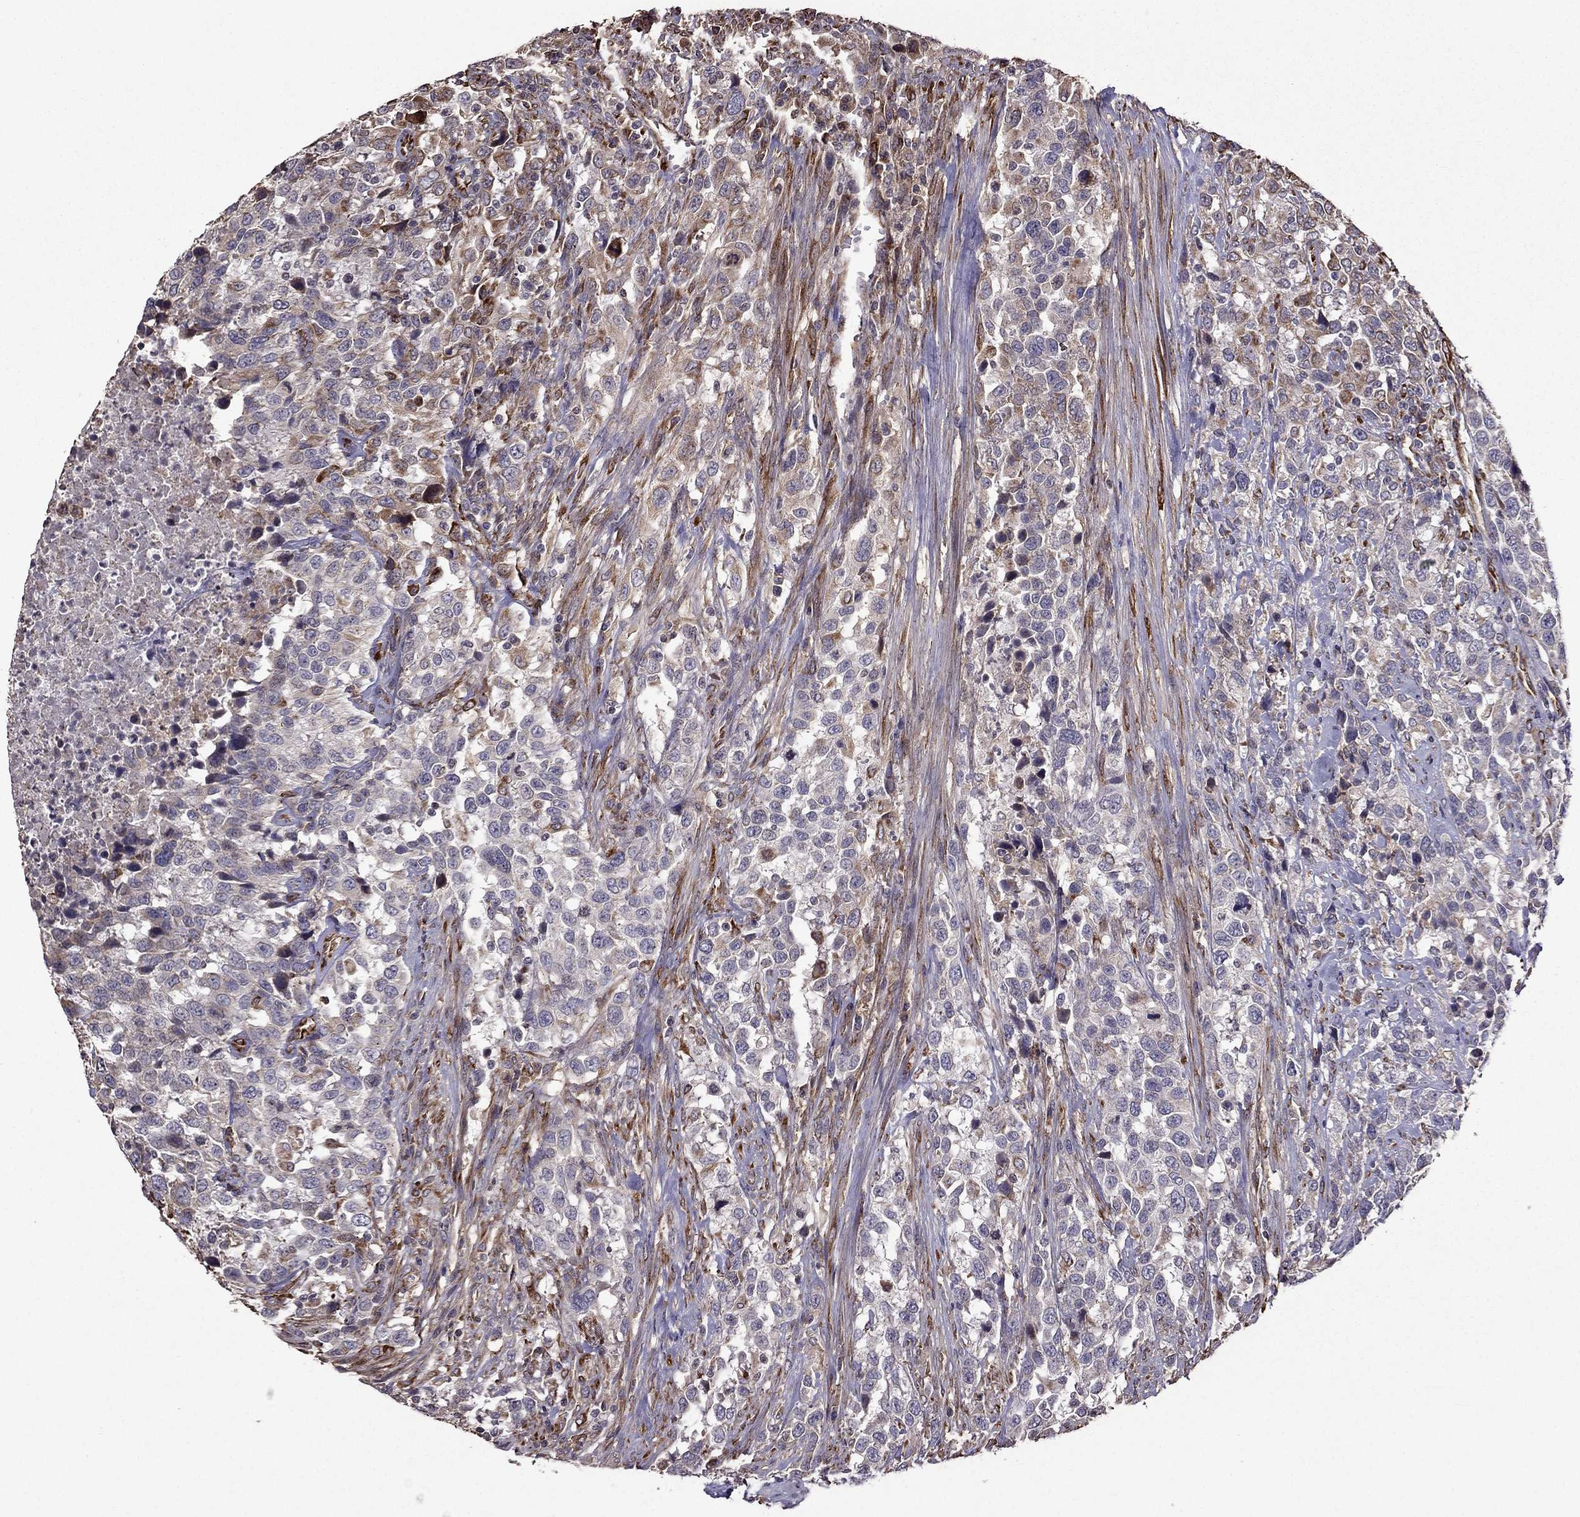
{"staining": {"intensity": "weak", "quantity": "<25%", "location": "cytoplasmic/membranous"}, "tissue": "urothelial cancer", "cell_type": "Tumor cells", "image_type": "cancer", "snomed": [{"axis": "morphology", "description": "Urothelial carcinoma, NOS"}, {"axis": "morphology", "description": "Urothelial carcinoma, High grade"}, {"axis": "topography", "description": "Urinary bladder"}], "caption": "Immunohistochemistry (IHC) of urothelial cancer reveals no expression in tumor cells.", "gene": "IKBIP", "patient": {"sex": "female", "age": 64}}